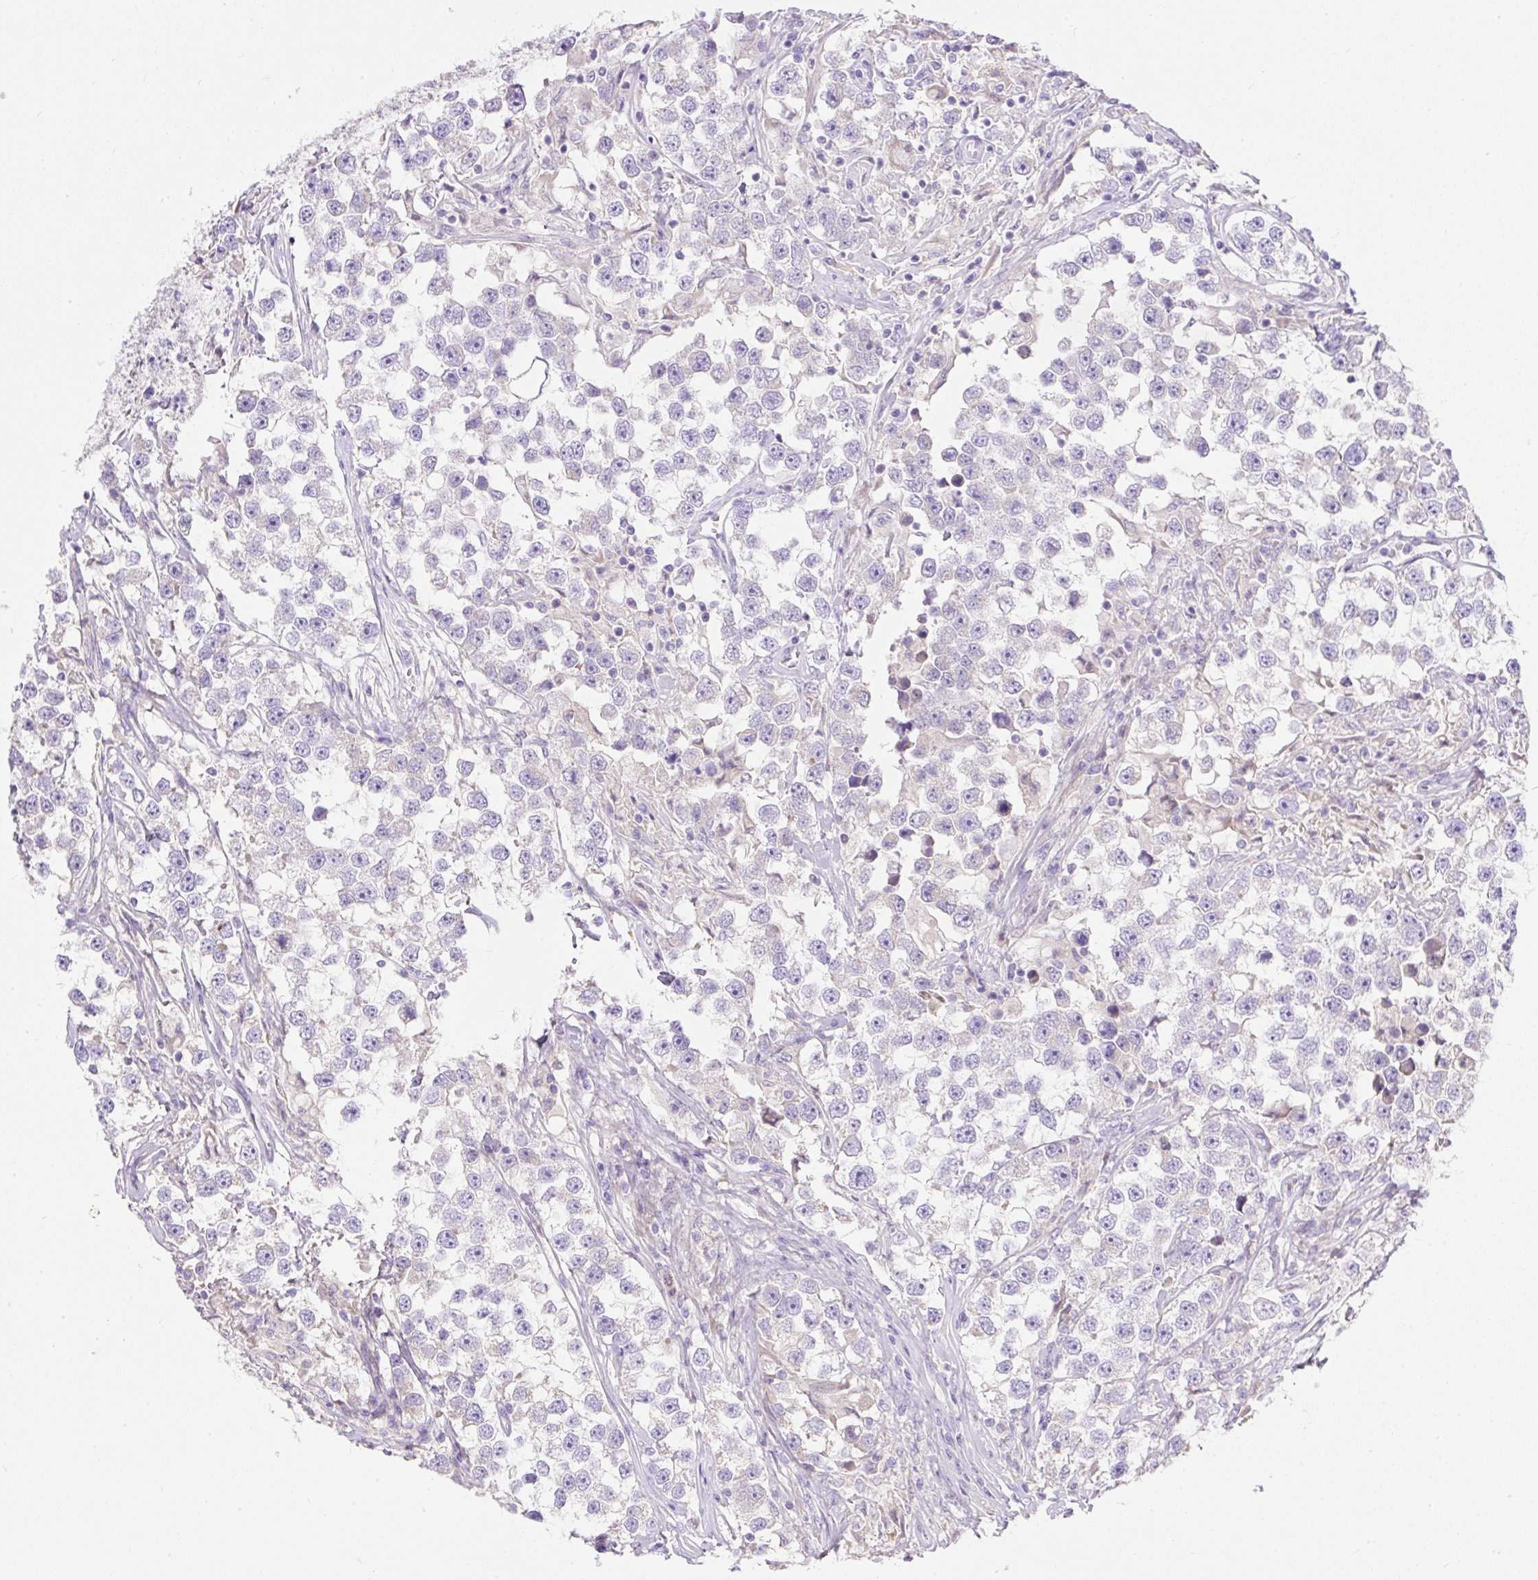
{"staining": {"intensity": "negative", "quantity": "none", "location": "none"}, "tissue": "testis cancer", "cell_type": "Tumor cells", "image_type": "cancer", "snomed": [{"axis": "morphology", "description": "Seminoma, NOS"}, {"axis": "topography", "description": "Testis"}], "caption": "A high-resolution image shows immunohistochemistry staining of testis seminoma, which displays no significant expression in tumor cells.", "gene": "SUSD5", "patient": {"sex": "male", "age": 46}}